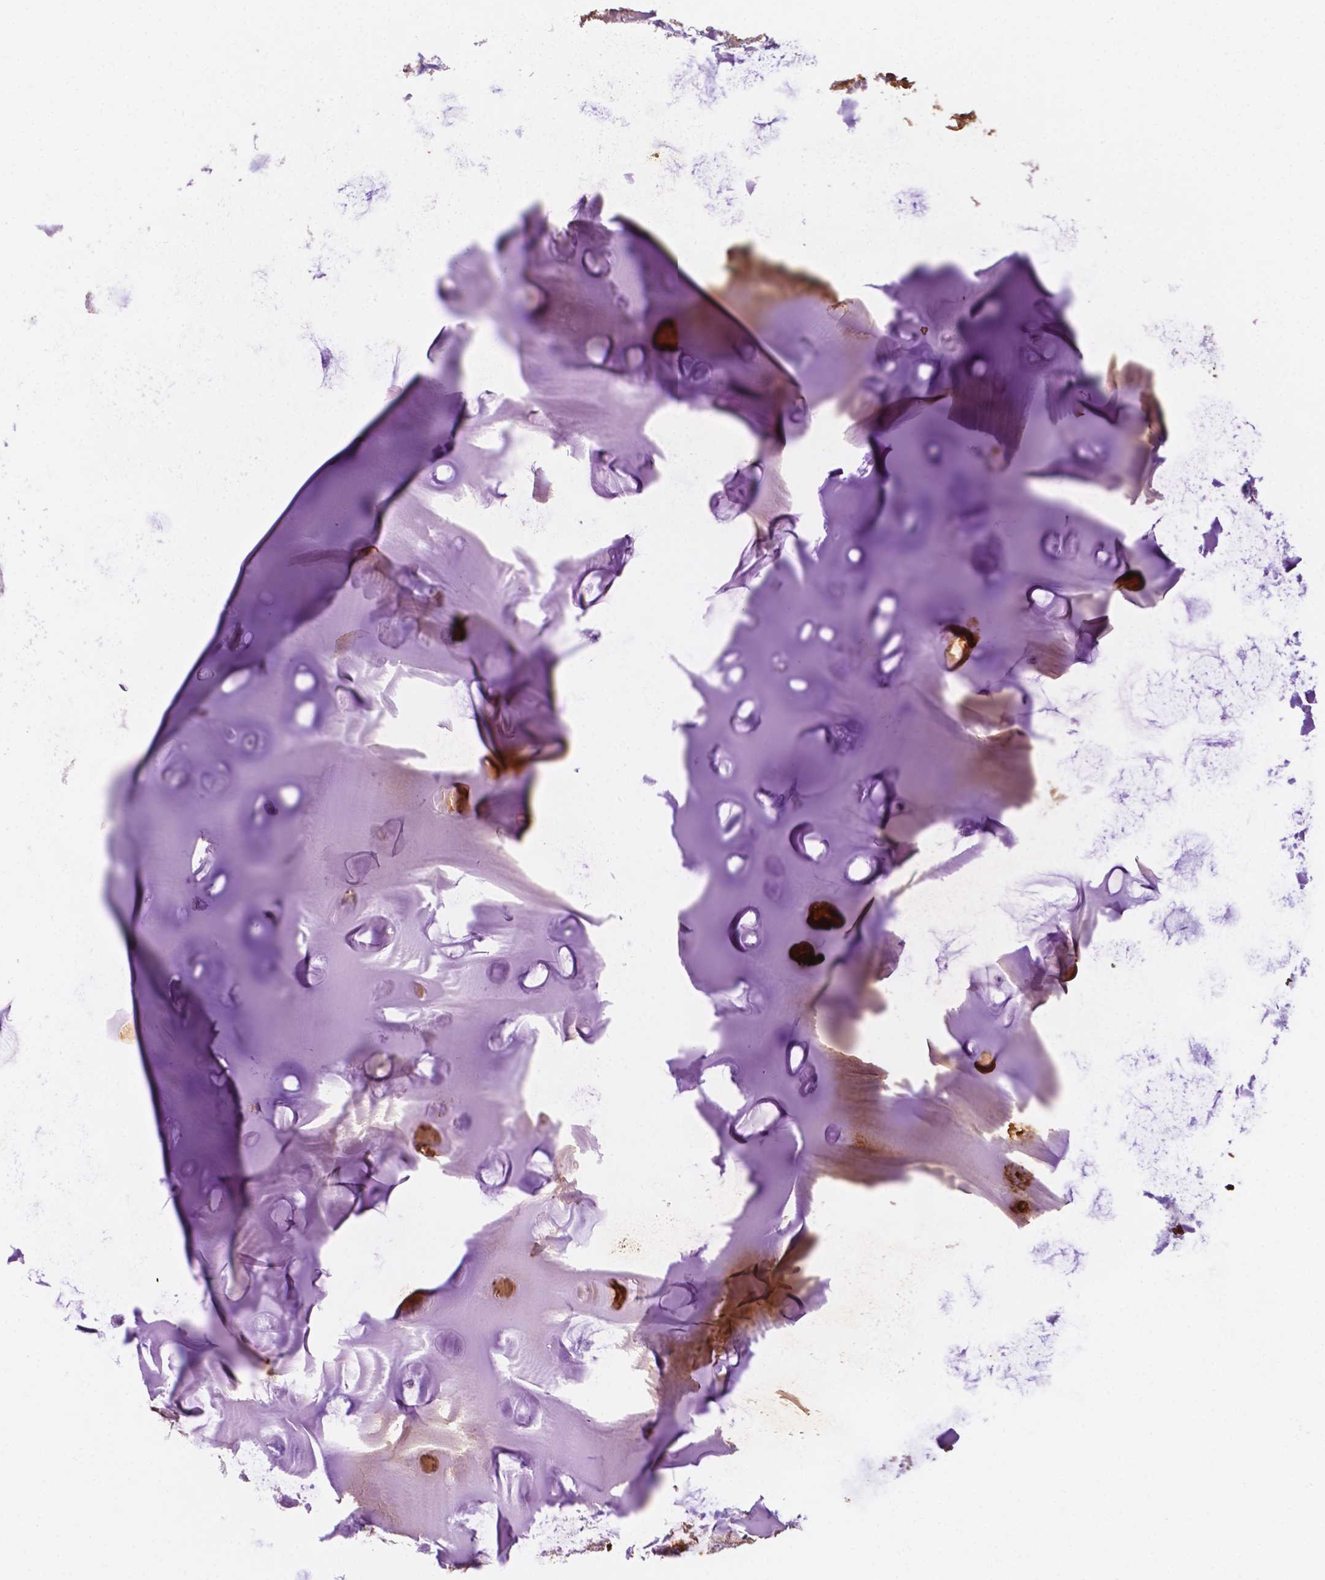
{"staining": {"intensity": "moderate", "quantity": ">75%", "location": "cytoplasmic/membranous,nuclear"}, "tissue": "adipose tissue", "cell_type": "Adipocytes", "image_type": "normal", "snomed": [{"axis": "morphology", "description": "Normal tissue, NOS"}, {"axis": "morphology", "description": "Squamous cell carcinoma, NOS"}, {"axis": "topography", "description": "Cartilage tissue"}, {"axis": "topography", "description": "Head-Neck"}], "caption": "Adipocytes display moderate cytoplasmic/membranous,nuclear positivity in about >75% of cells in benign adipose tissue.", "gene": "DCN", "patient": {"sex": "male", "age": 57}}